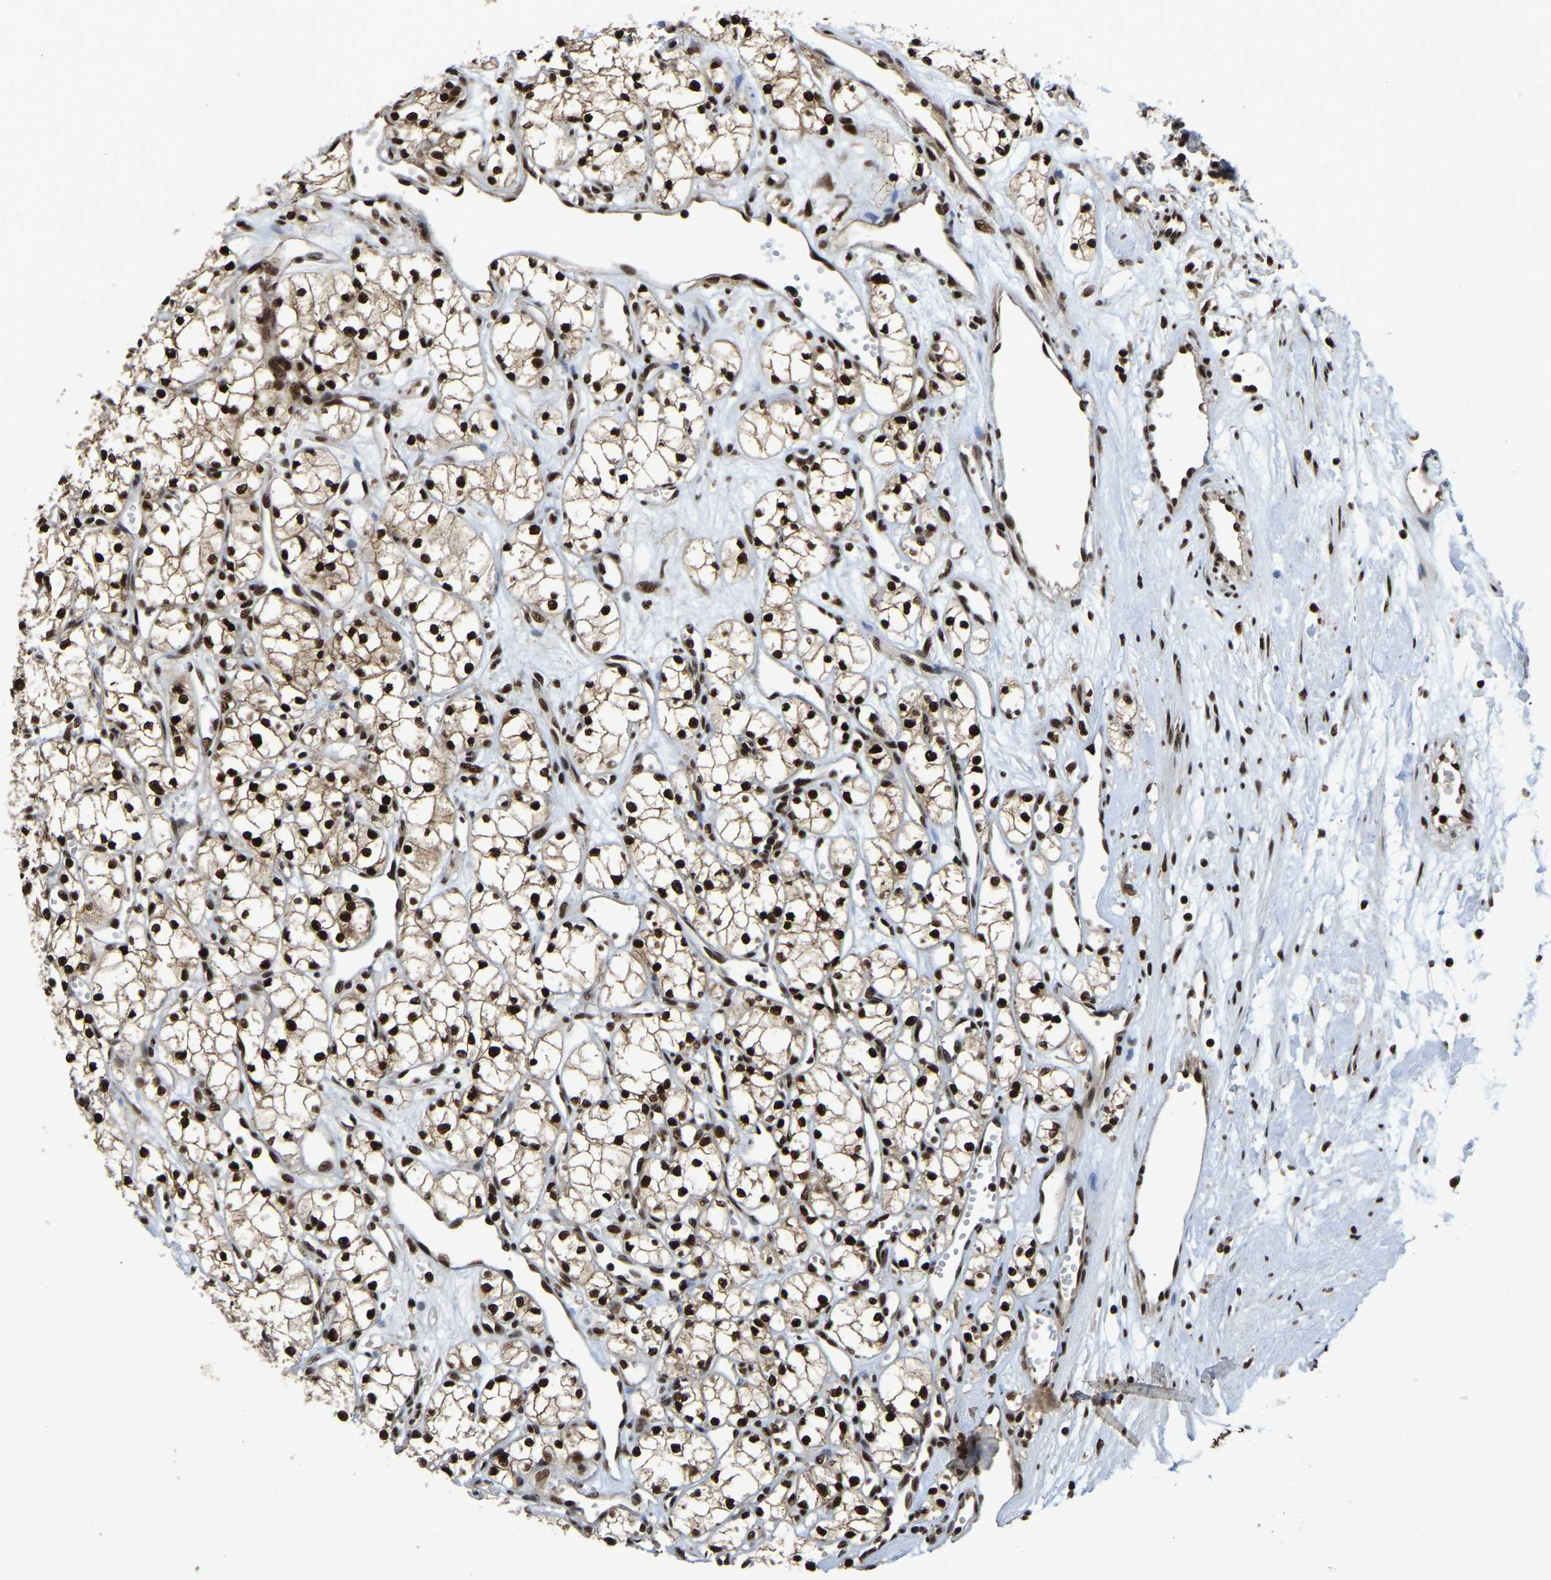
{"staining": {"intensity": "strong", "quantity": ">75%", "location": "nuclear"}, "tissue": "renal cancer", "cell_type": "Tumor cells", "image_type": "cancer", "snomed": [{"axis": "morphology", "description": "Adenocarcinoma, NOS"}, {"axis": "topography", "description": "Kidney"}], "caption": "Renal adenocarcinoma stained with IHC demonstrates strong nuclear positivity in approximately >75% of tumor cells. The staining was performed using DAB (3,3'-diaminobenzidine), with brown indicating positive protein expression. Nuclei are stained blue with hematoxylin.", "gene": "TBL1XR1", "patient": {"sex": "male", "age": 59}}